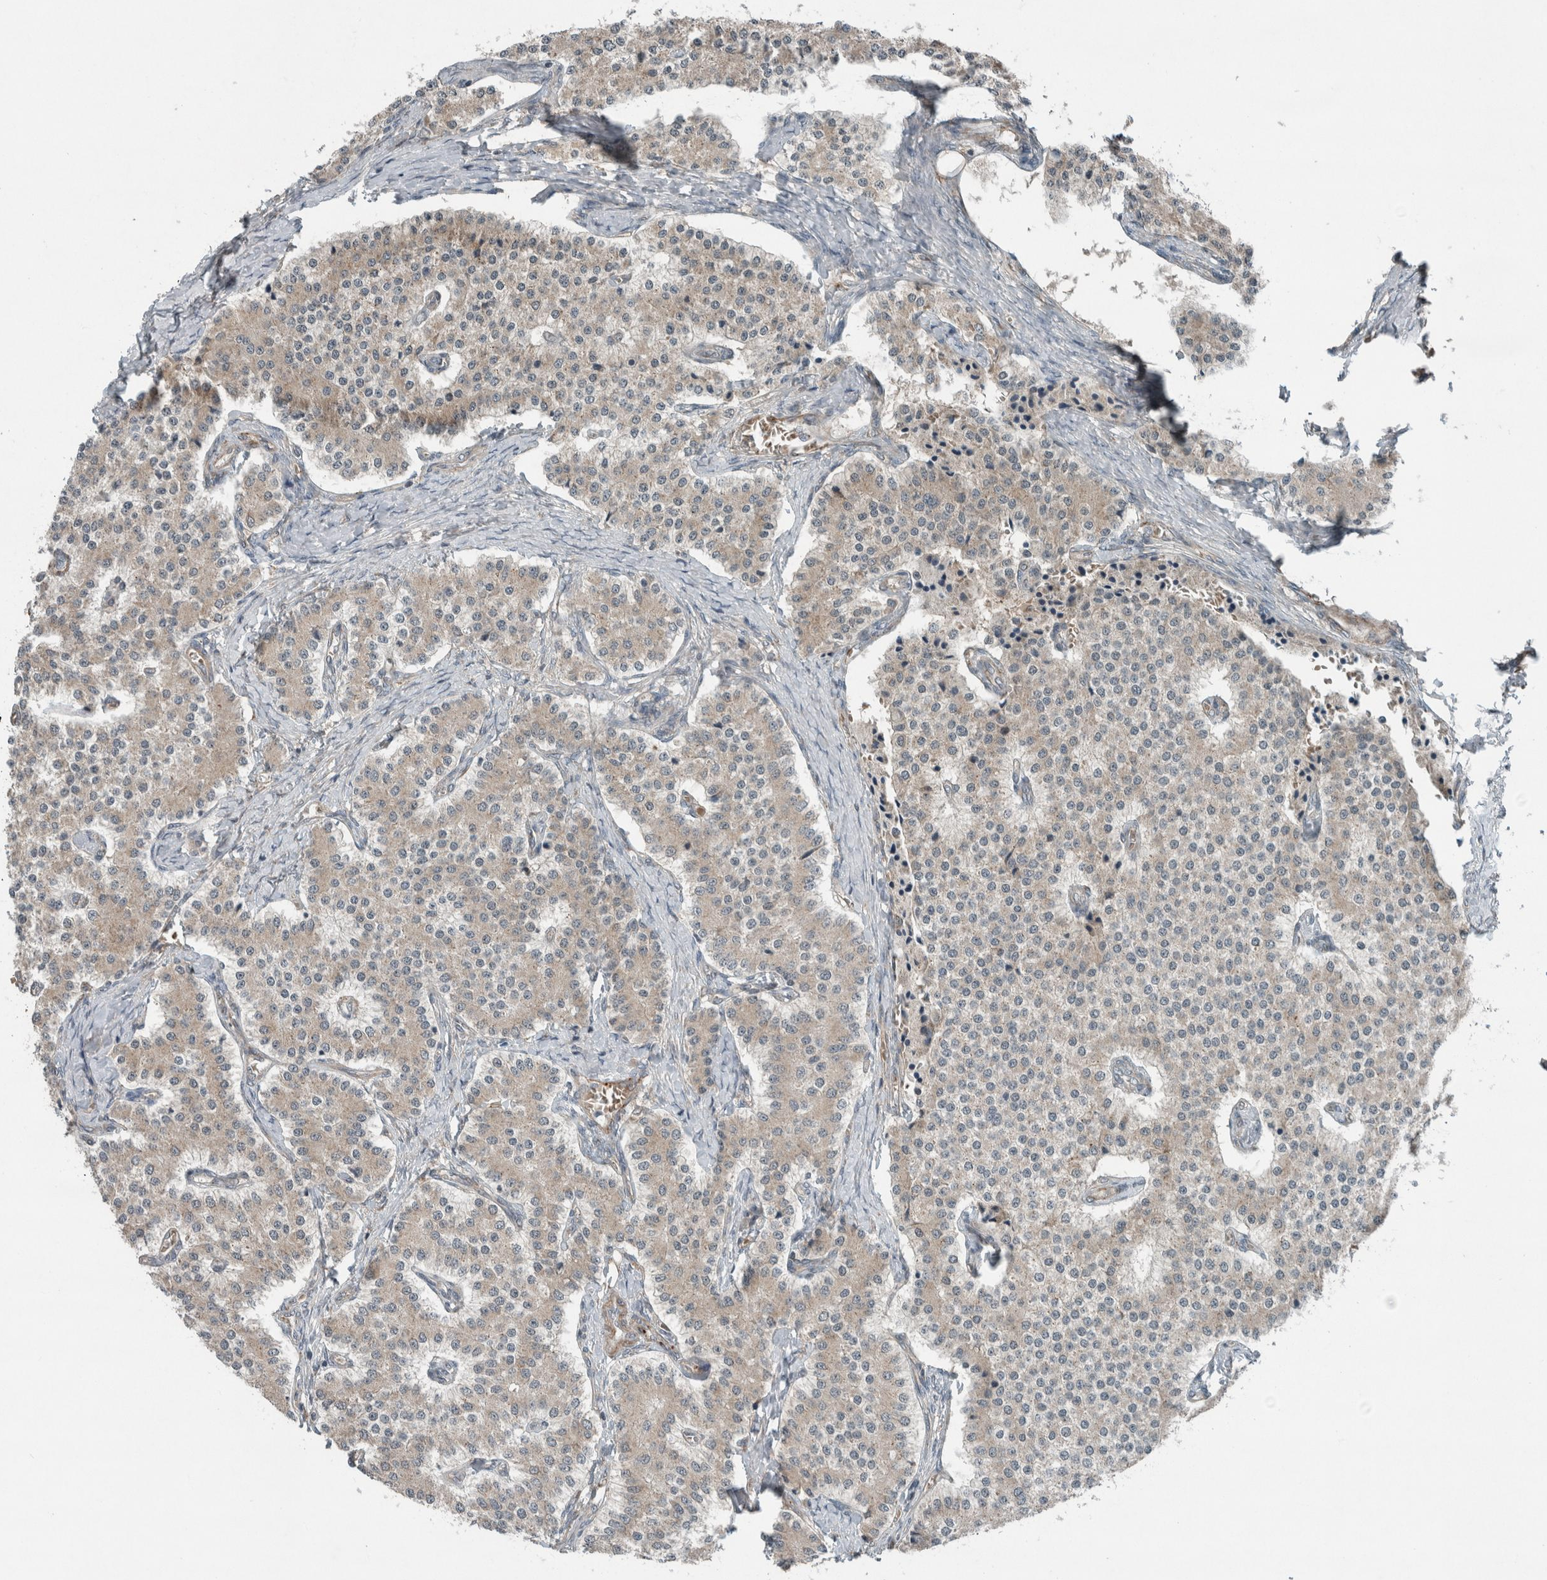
{"staining": {"intensity": "weak", "quantity": "25%-75%", "location": "cytoplasmic/membranous"}, "tissue": "carcinoid", "cell_type": "Tumor cells", "image_type": "cancer", "snomed": [{"axis": "morphology", "description": "Carcinoid, malignant, NOS"}, {"axis": "topography", "description": "Colon"}], "caption": "Carcinoid (malignant) stained with a brown dye displays weak cytoplasmic/membranous positive expression in about 25%-75% of tumor cells.", "gene": "JADE2", "patient": {"sex": "female", "age": 52}}